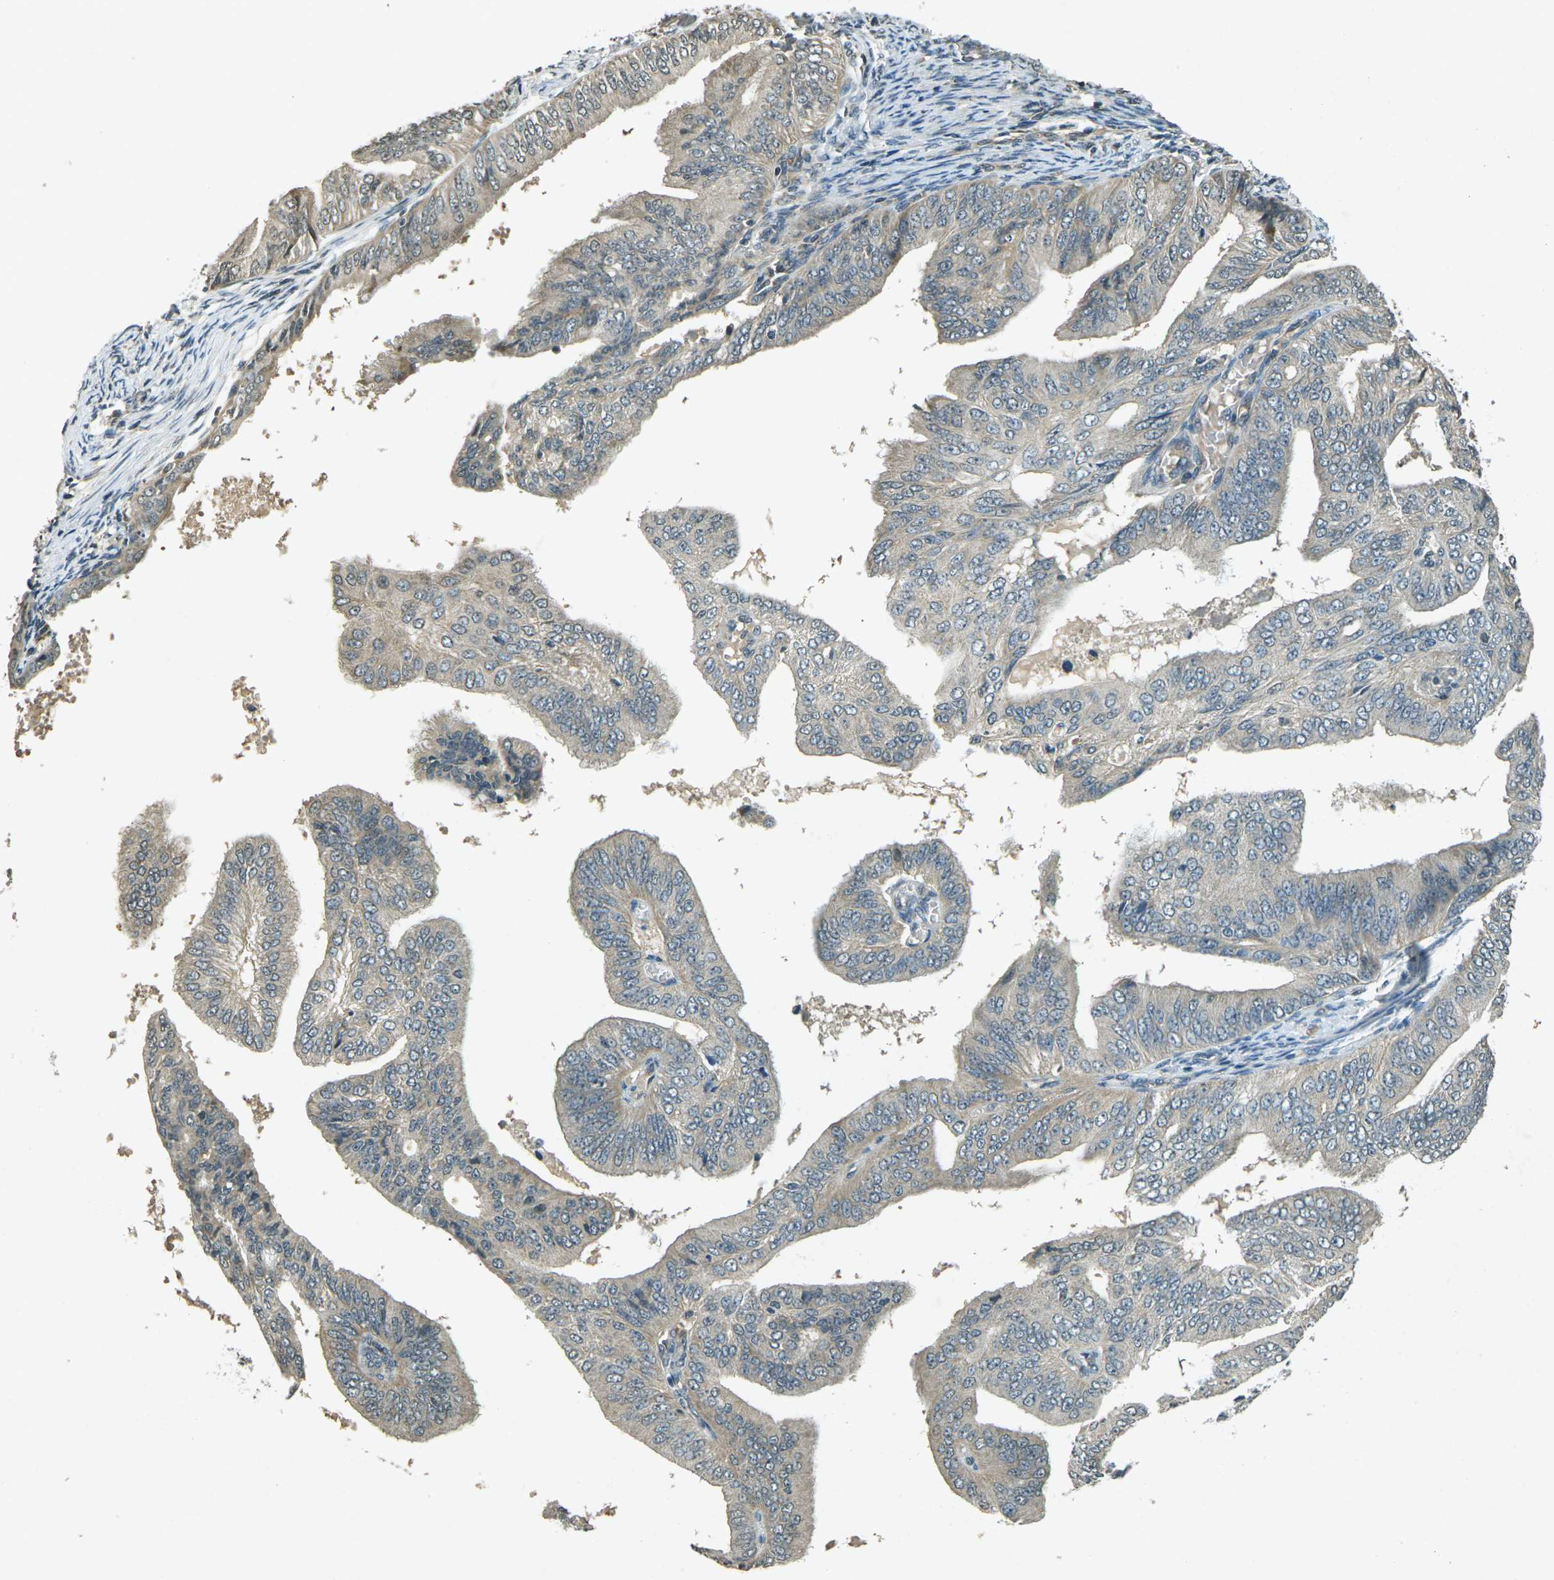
{"staining": {"intensity": "weak", "quantity": "<25%", "location": "cytoplasmic/membranous"}, "tissue": "endometrial cancer", "cell_type": "Tumor cells", "image_type": "cancer", "snomed": [{"axis": "morphology", "description": "Adenocarcinoma, NOS"}, {"axis": "topography", "description": "Endometrium"}], "caption": "Photomicrograph shows no significant protein expression in tumor cells of adenocarcinoma (endometrial).", "gene": "PDE2A", "patient": {"sex": "female", "age": 58}}